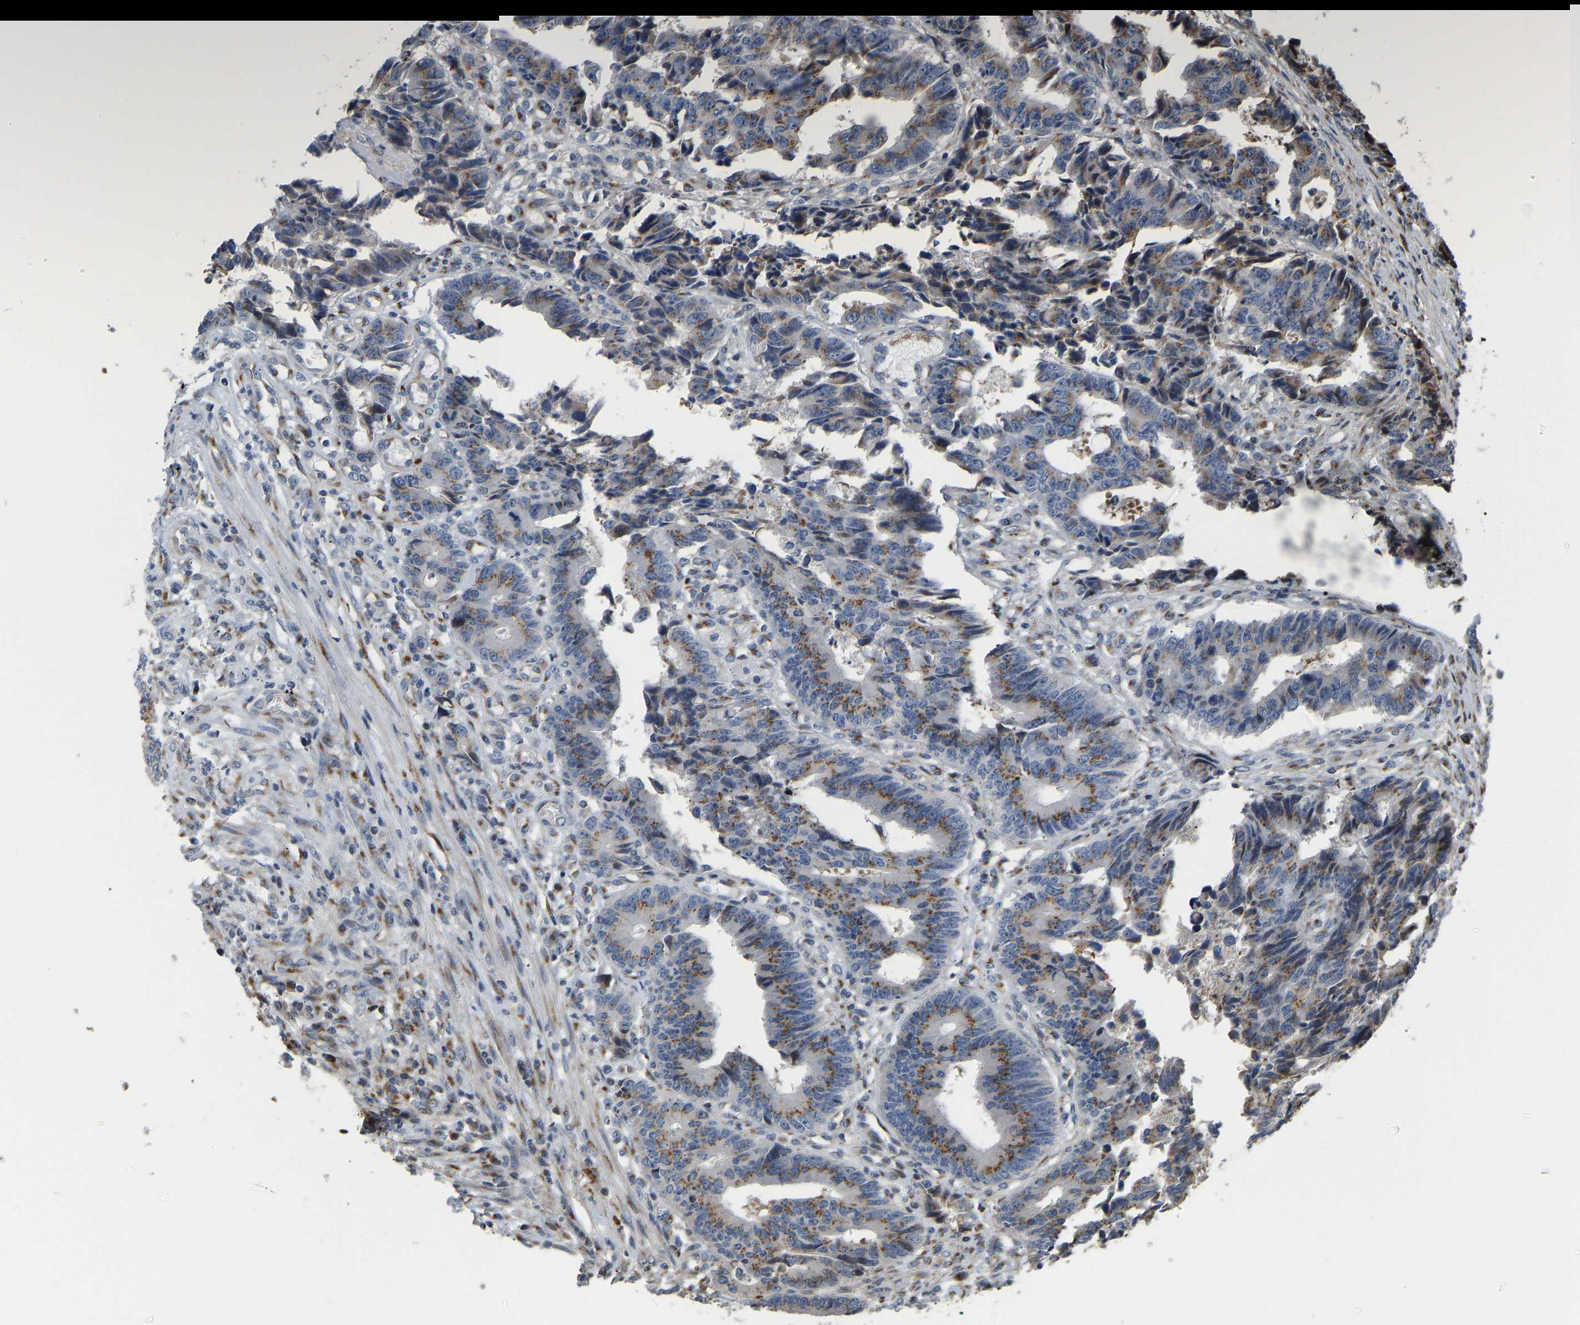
{"staining": {"intensity": "moderate", "quantity": ">75%", "location": "cytoplasmic/membranous"}, "tissue": "colorectal cancer", "cell_type": "Tumor cells", "image_type": "cancer", "snomed": [{"axis": "morphology", "description": "Adenocarcinoma, NOS"}, {"axis": "topography", "description": "Rectum"}], "caption": "Immunohistochemical staining of colorectal cancer (adenocarcinoma) displays medium levels of moderate cytoplasmic/membranous positivity in about >75% of tumor cells.", "gene": "YIPF4", "patient": {"sex": "male", "age": 84}}